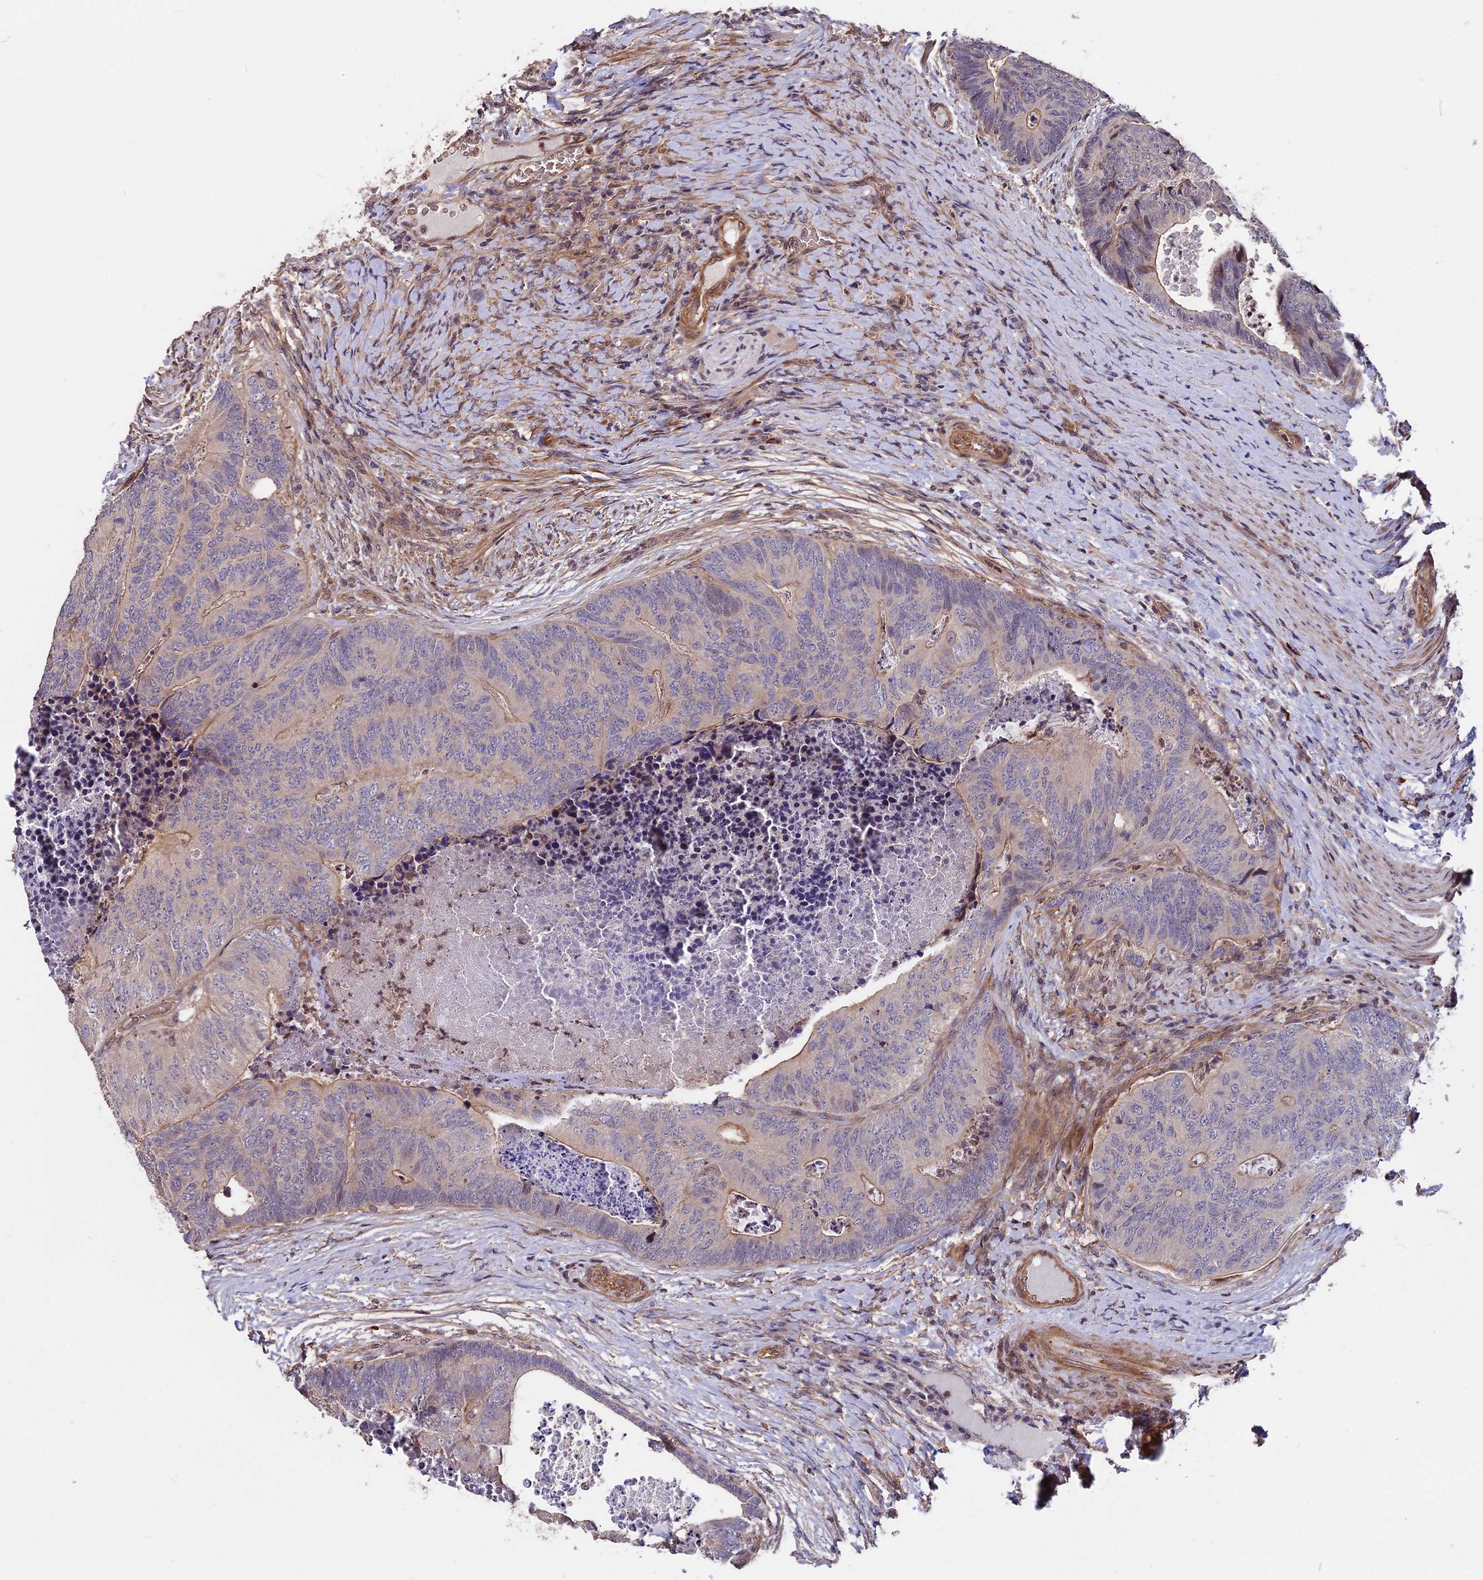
{"staining": {"intensity": "weak", "quantity": "25%-75%", "location": "cytoplasmic/membranous"}, "tissue": "colorectal cancer", "cell_type": "Tumor cells", "image_type": "cancer", "snomed": [{"axis": "morphology", "description": "Adenocarcinoma, NOS"}, {"axis": "topography", "description": "Colon"}], "caption": "There is low levels of weak cytoplasmic/membranous staining in tumor cells of colorectal cancer (adenocarcinoma), as demonstrated by immunohistochemical staining (brown color).", "gene": "ZC3H10", "patient": {"sex": "female", "age": 67}}